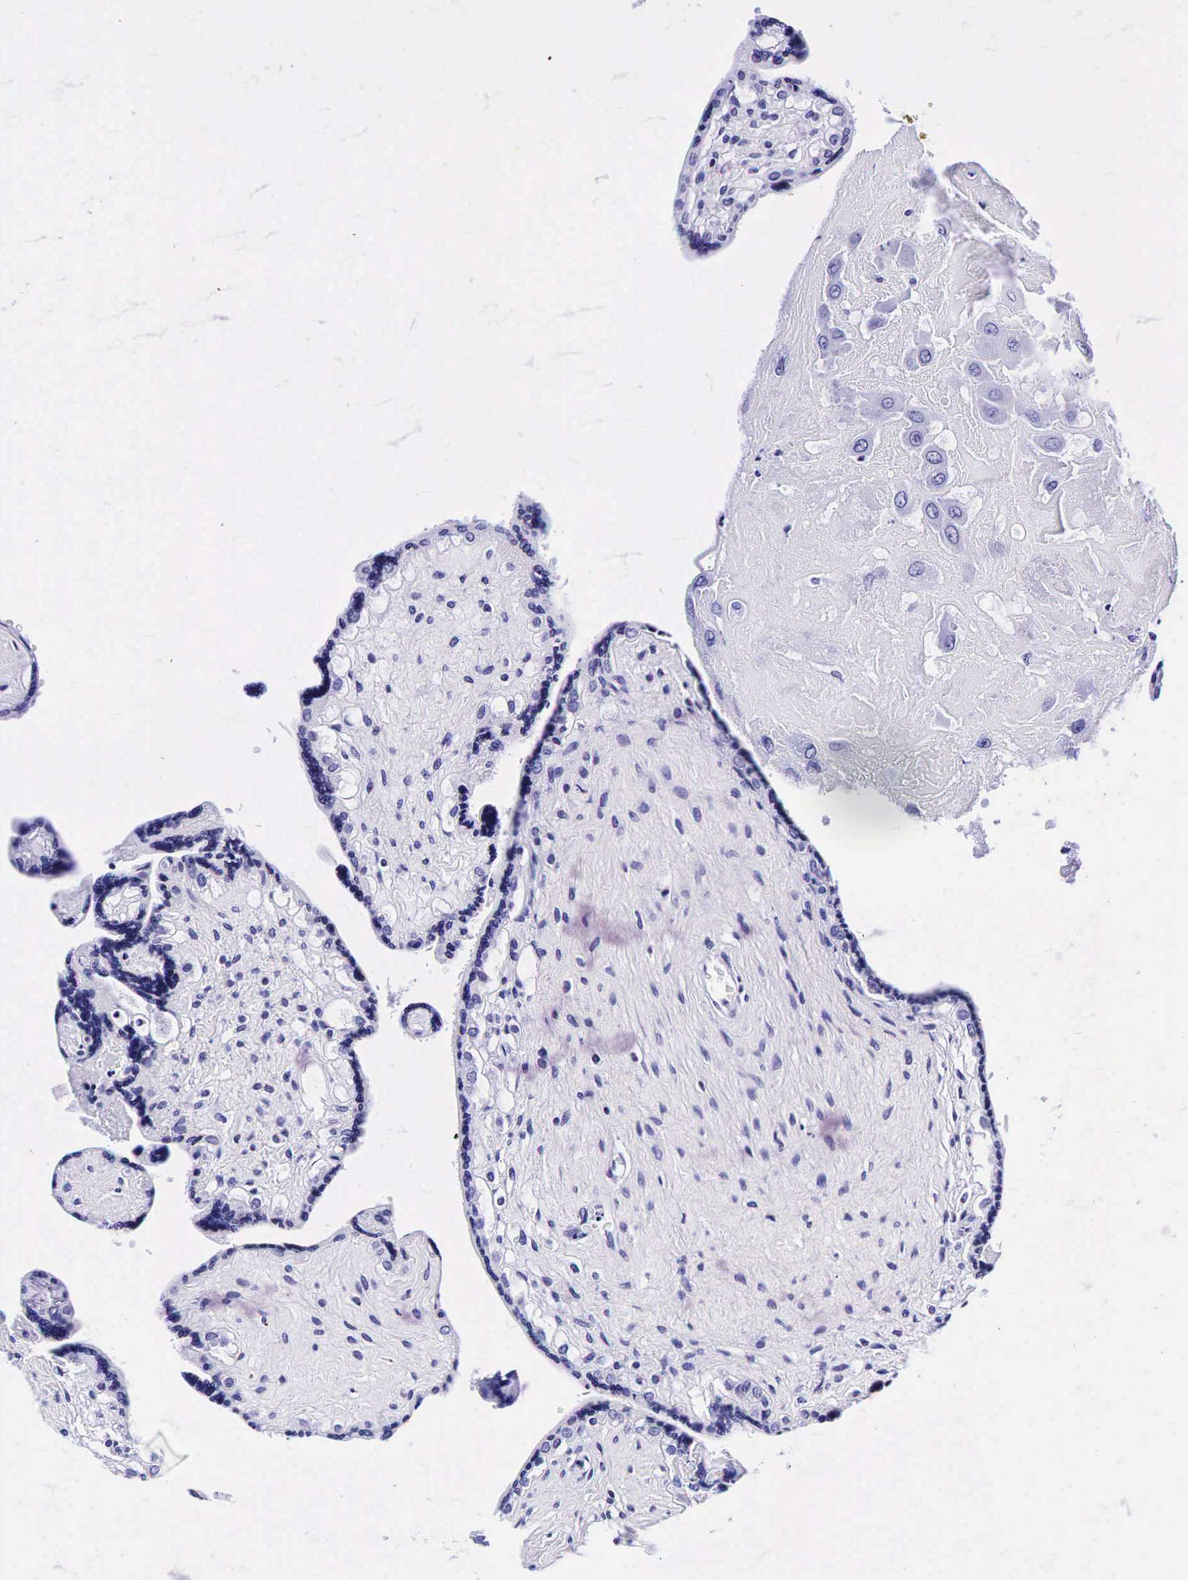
{"staining": {"intensity": "negative", "quantity": "none", "location": "none"}, "tissue": "placenta", "cell_type": "Decidual cells", "image_type": "normal", "snomed": [{"axis": "morphology", "description": "Normal tissue, NOS"}, {"axis": "topography", "description": "Placenta"}], "caption": "Decidual cells show no significant expression in benign placenta. (Brightfield microscopy of DAB immunohistochemistry (IHC) at high magnification).", "gene": "GCG", "patient": {"sex": "female", "age": 31}}